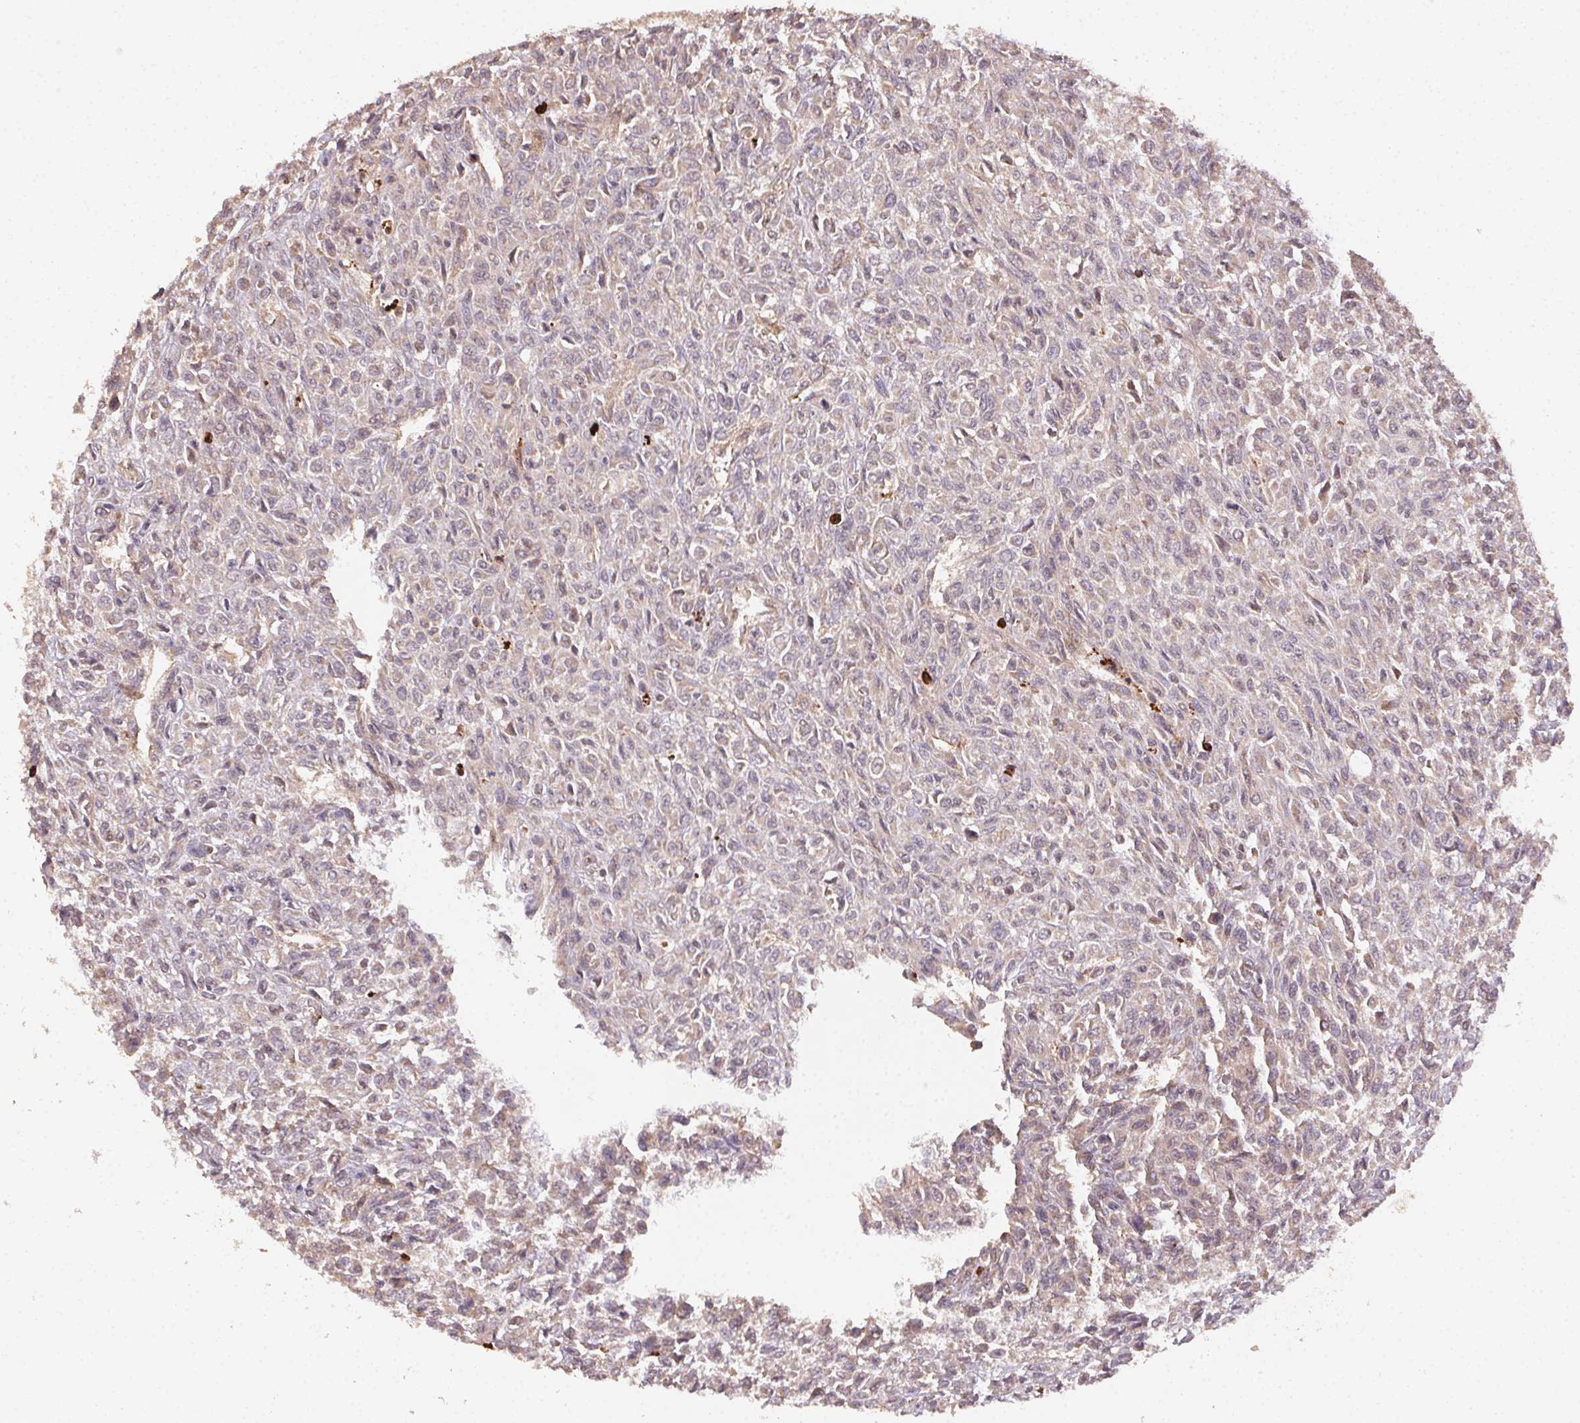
{"staining": {"intensity": "negative", "quantity": "none", "location": "none"}, "tissue": "renal cancer", "cell_type": "Tumor cells", "image_type": "cancer", "snomed": [{"axis": "morphology", "description": "Adenocarcinoma, NOS"}, {"axis": "topography", "description": "Kidney"}], "caption": "There is no significant positivity in tumor cells of renal adenocarcinoma. (DAB immunohistochemistry (IHC), high magnification).", "gene": "RALA", "patient": {"sex": "male", "age": 58}}